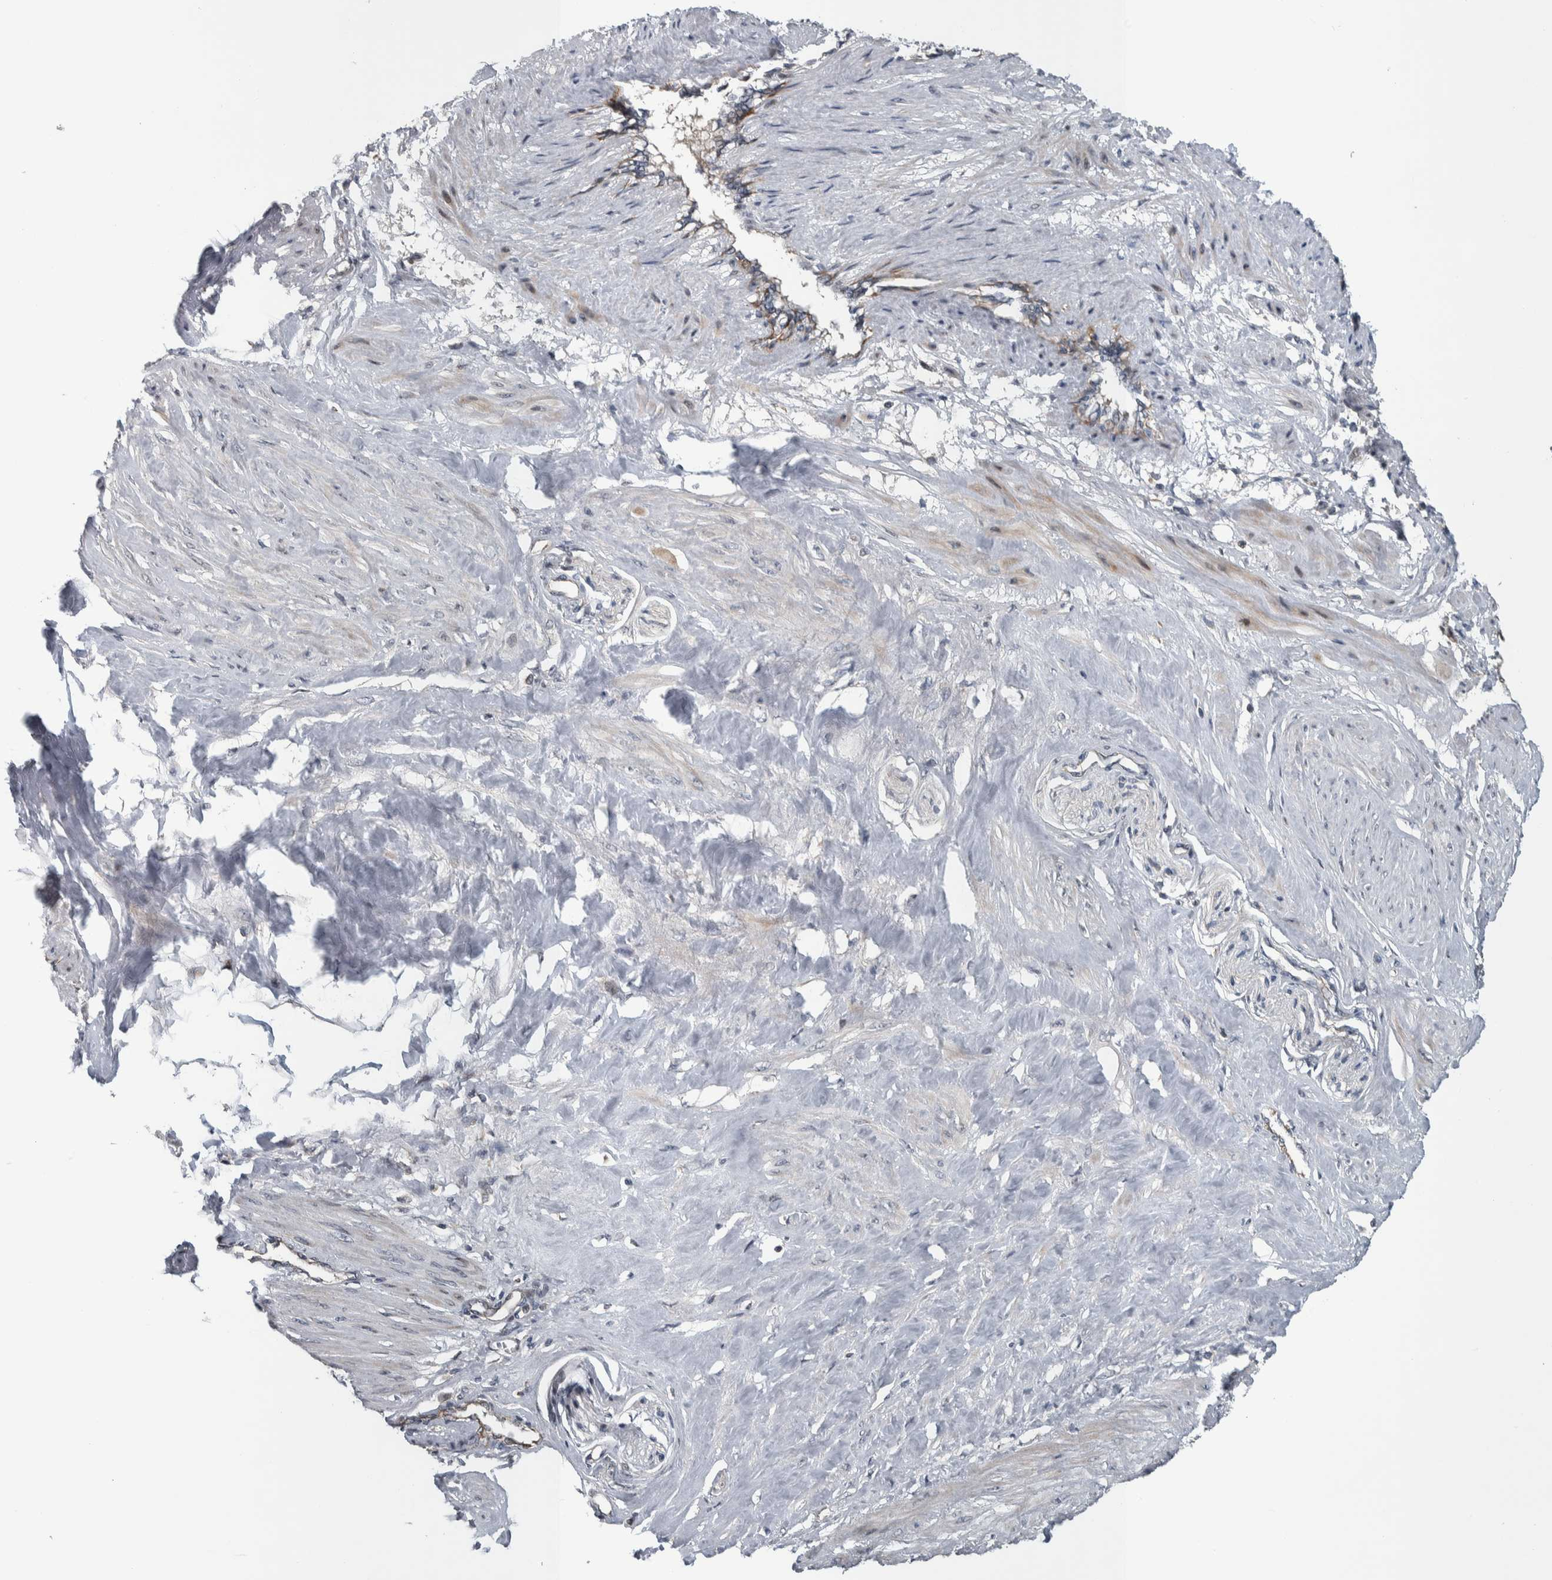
{"staining": {"intensity": "weak", "quantity": "25%-75%", "location": "cytoplasmic/membranous"}, "tissue": "smooth muscle", "cell_type": "Smooth muscle cells", "image_type": "normal", "snomed": [{"axis": "morphology", "description": "Normal tissue, NOS"}, {"axis": "topography", "description": "Endometrium"}], "caption": "Smooth muscle cells demonstrate low levels of weak cytoplasmic/membranous staining in about 25%-75% of cells in unremarkable smooth muscle.", "gene": "BAIAP2L1", "patient": {"sex": "female", "age": 33}}